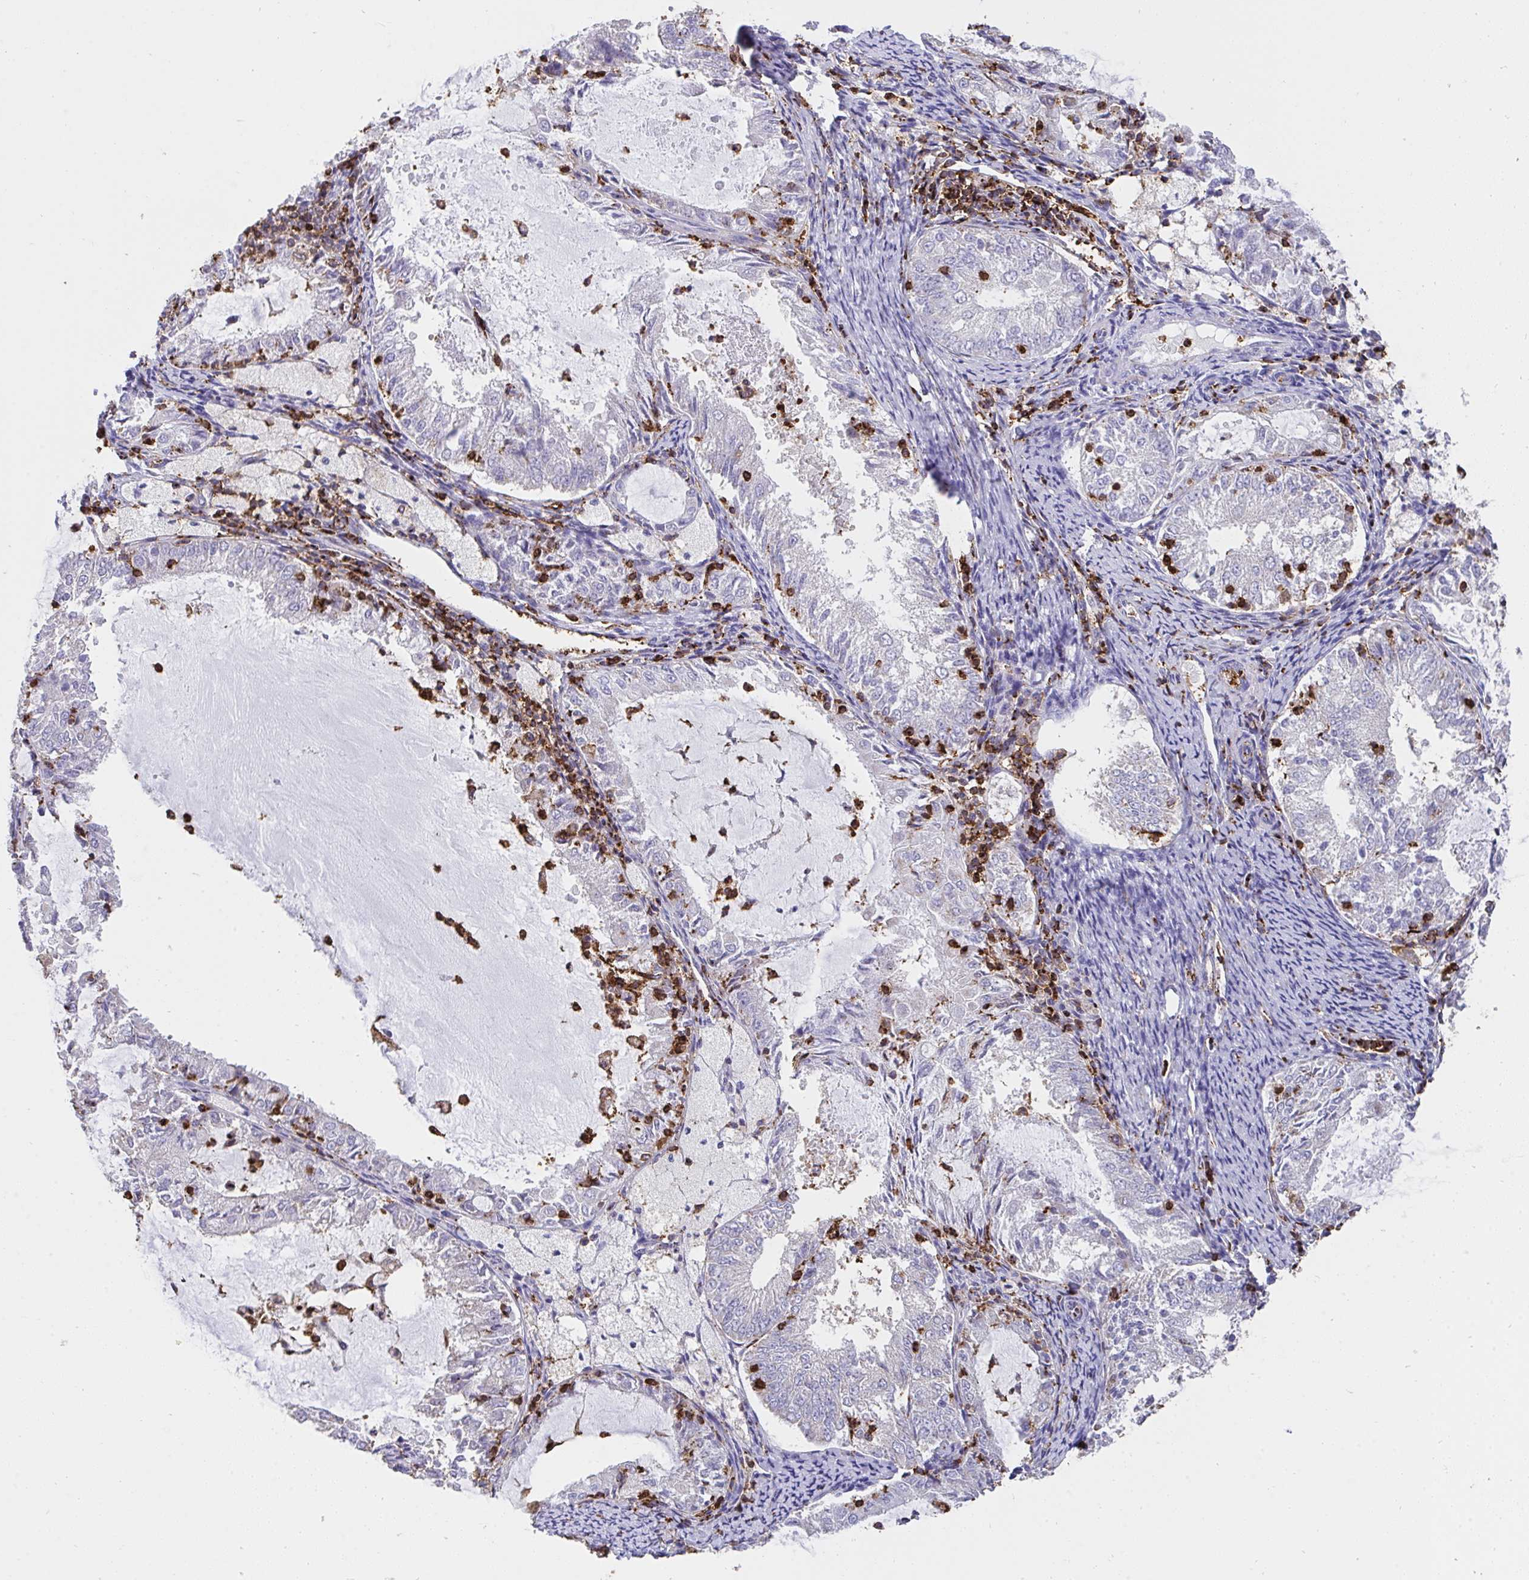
{"staining": {"intensity": "negative", "quantity": "none", "location": "none"}, "tissue": "endometrial cancer", "cell_type": "Tumor cells", "image_type": "cancer", "snomed": [{"axis": "morphology", "description": "Adenocarcinoma, NOS"}, {"axis": "topography", "description": "Endometrium"}], "caption": "IHC of human endometrial cancer displays no positivity in tumor cells. Nuclei are stained in blue.", "gene": "CFL1", "patient": {"sex": "female", "age": 57}}